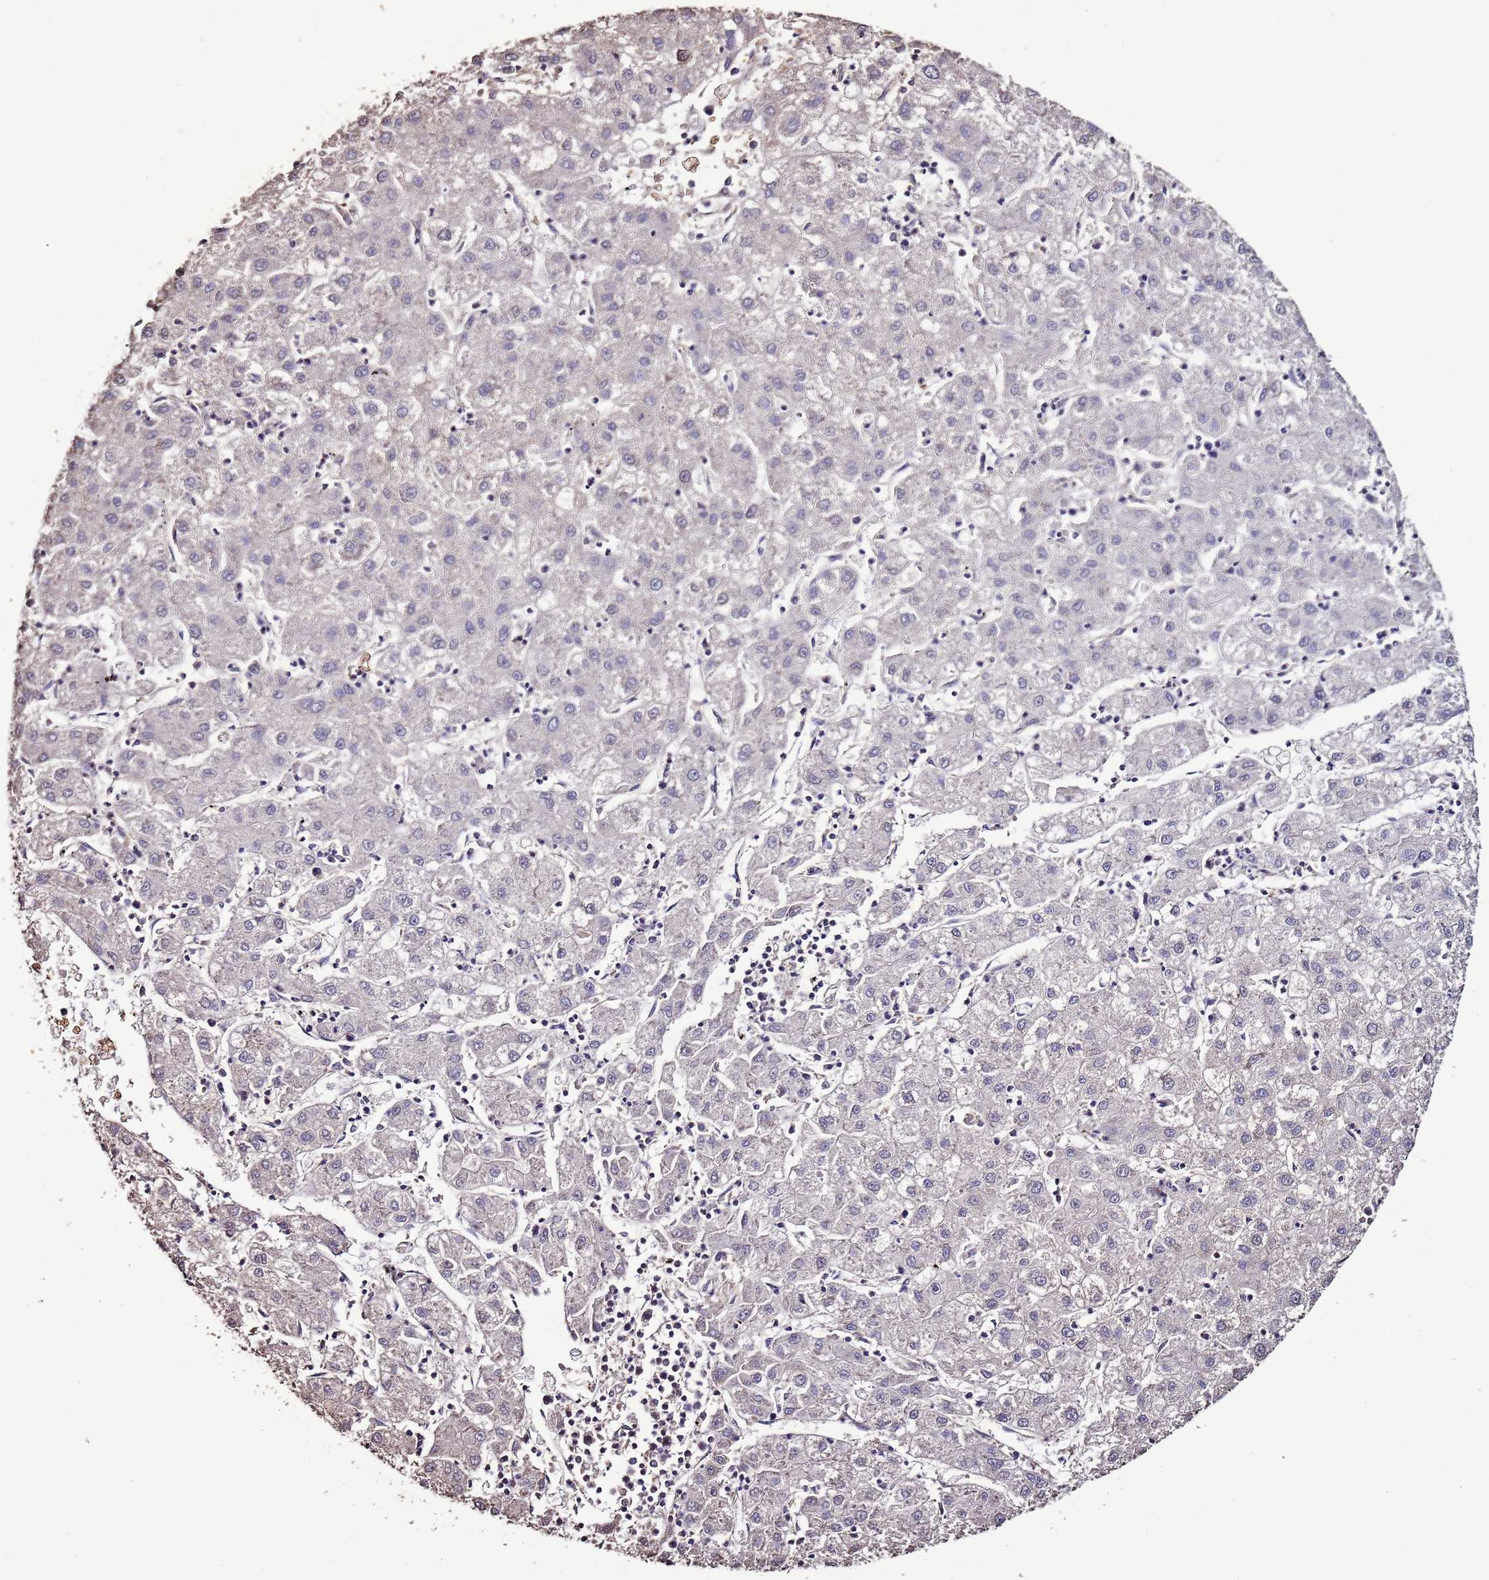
{"staining": {"intensity": "negative", "quantity": "none", "location": "none"}, "tissue": "liver cancer", "cell_type": "Tumor cells", "image_type": "cancer", "snomed": [{"axis": "morphology", "description": "Carcinoma, Hepatocellular, NOS"}, {"axis": "topography", "description": "Liver"}], "caption": "Tumor cells show no significant protein positivity in liver cancer.", "gene": "SLC41A3", "patient": {"sex": "male", "age": 72}}